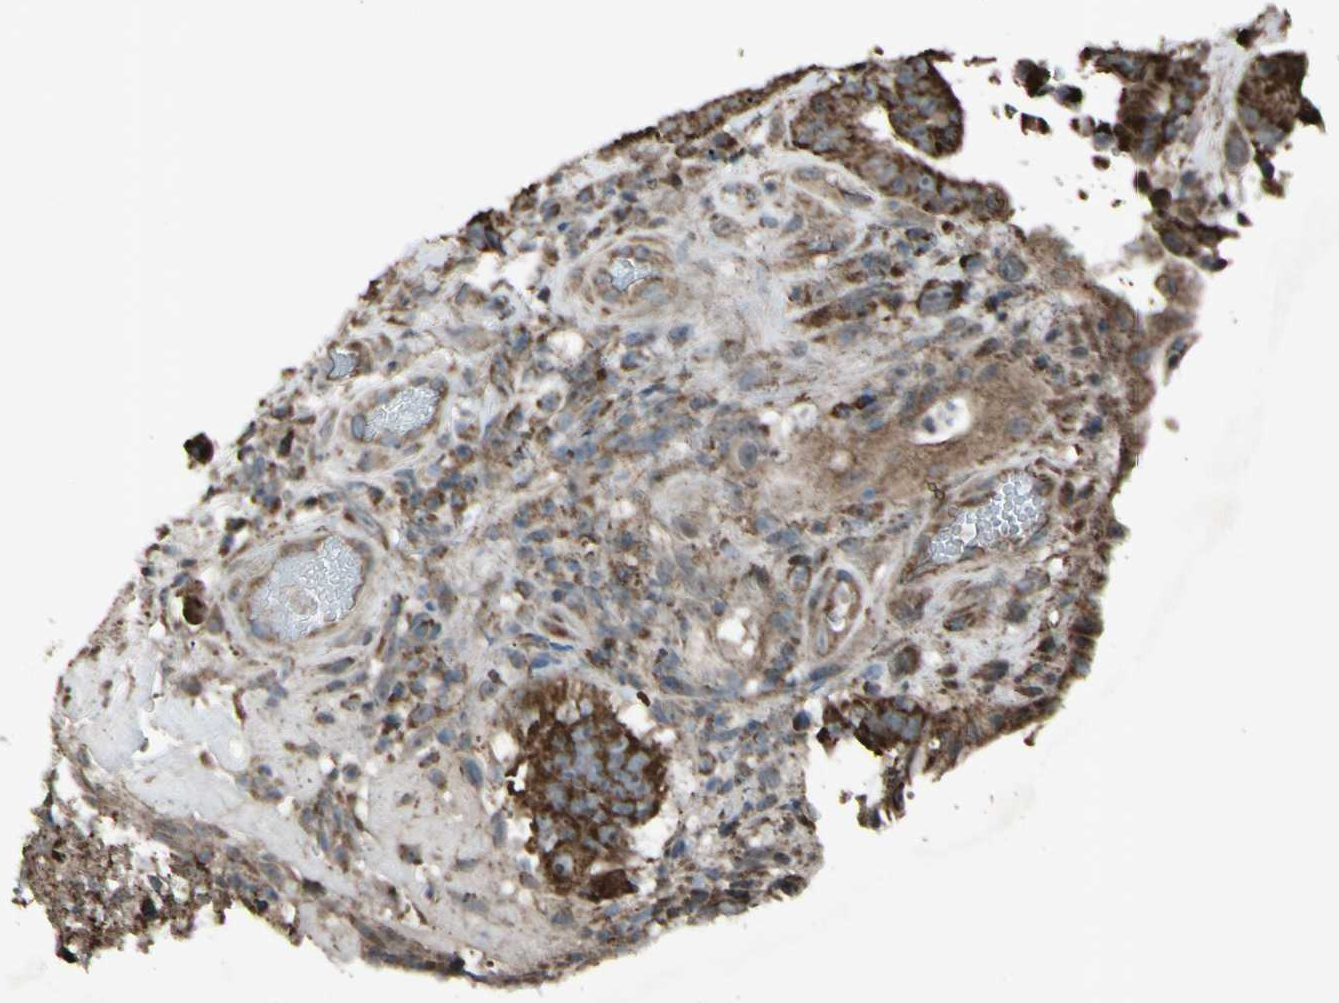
{"staining": {"intensity": "moderate", "quantity": ">75%", "location": "cytoplasmic/membranous"}, "tissue": "colorectal cancer", "cell_type": "Tumor cells", "image_type": "cancer", "snomed": [{"axis": "morphology", "description": "Adenocarcinoma, NOS"}, {"axis": "topography", "description": "Rectum"}], "caption": "Immunohistochemistry (IHC) micrograph of colorectal adenocarcinoma stained for a protein (brown), which demonstrates medium levels of moderate cytoplasmic/membranous expression in about >75% of tumor cells.", "gene": "ACOT8", "patient": {"sex": "male", "age": 72}}